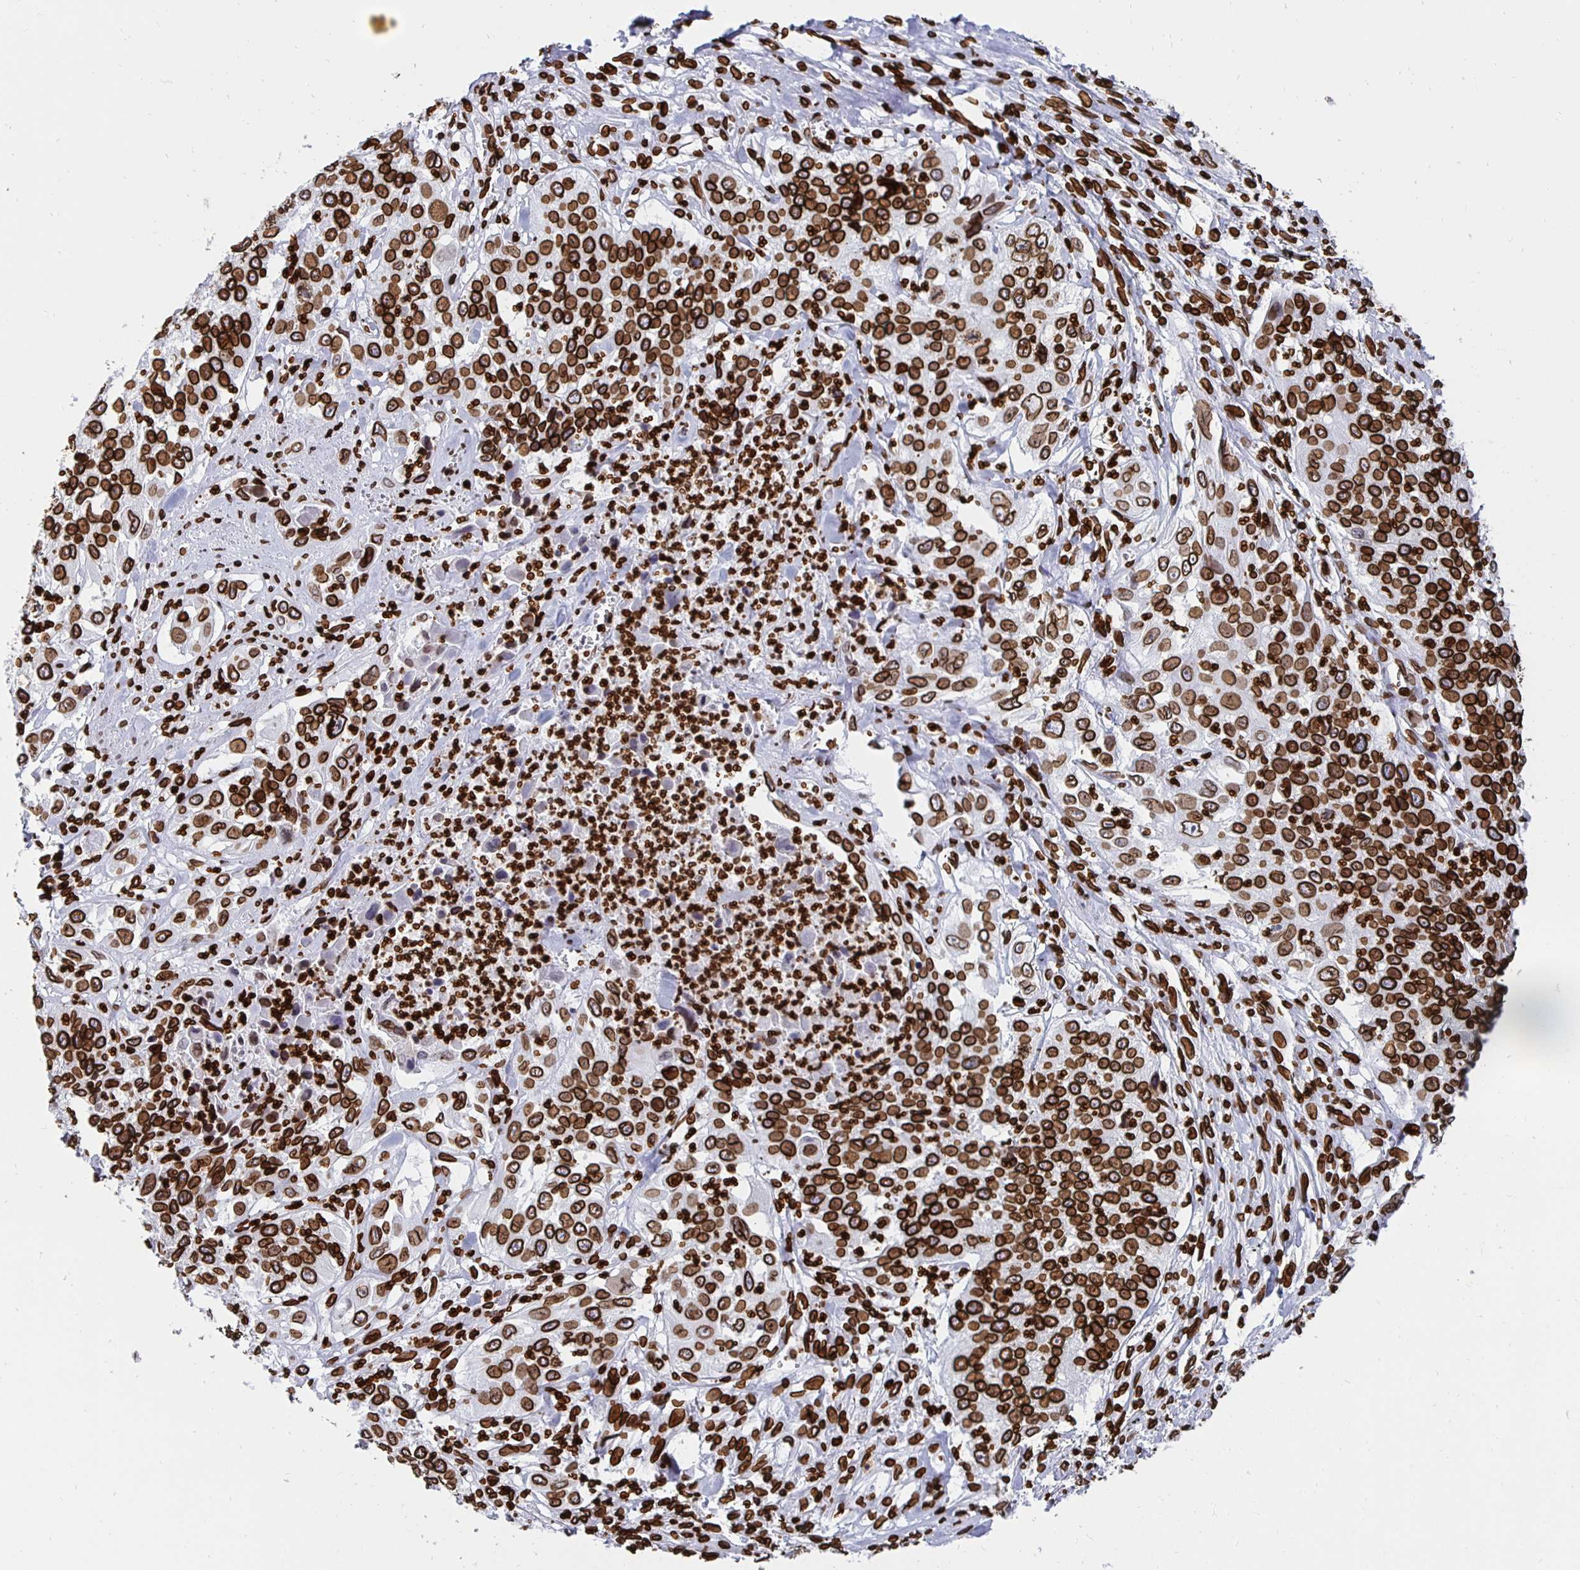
{"staining": {"intensity": "strong", "quantity": ">75%", "location": "cytoplasmic/membranous,nuclear"}, "tissue": "lung cancer", "cell_type": "Tumor cells", "image_type": "cancer", "snomed": [{"axis": "morphology", "description": "Squamous cell carcinoma, NOS"}, {"axis": "morphology", "description": "Squamous cell carcinoma, metastatic, NOS"}, {"axis": "topography", "description": "Lung"}, {"axis": "topography", "description": "Pleura, NOS"}], "caption": "An image of squamous cell carcinoma (lung) stained for a protein shows strong cytoplasmic/membranous and nuclear brown staining in tumor cells. The staining was performed using DAB (3,3'-diaminobenzidine) to visualize the protein expression in brown, while the nuclei were stained in blue with hematoxylin (Magnification: 20x).", "gene": "LMNB1", "patient": {"sex": "male", "age": 72}}